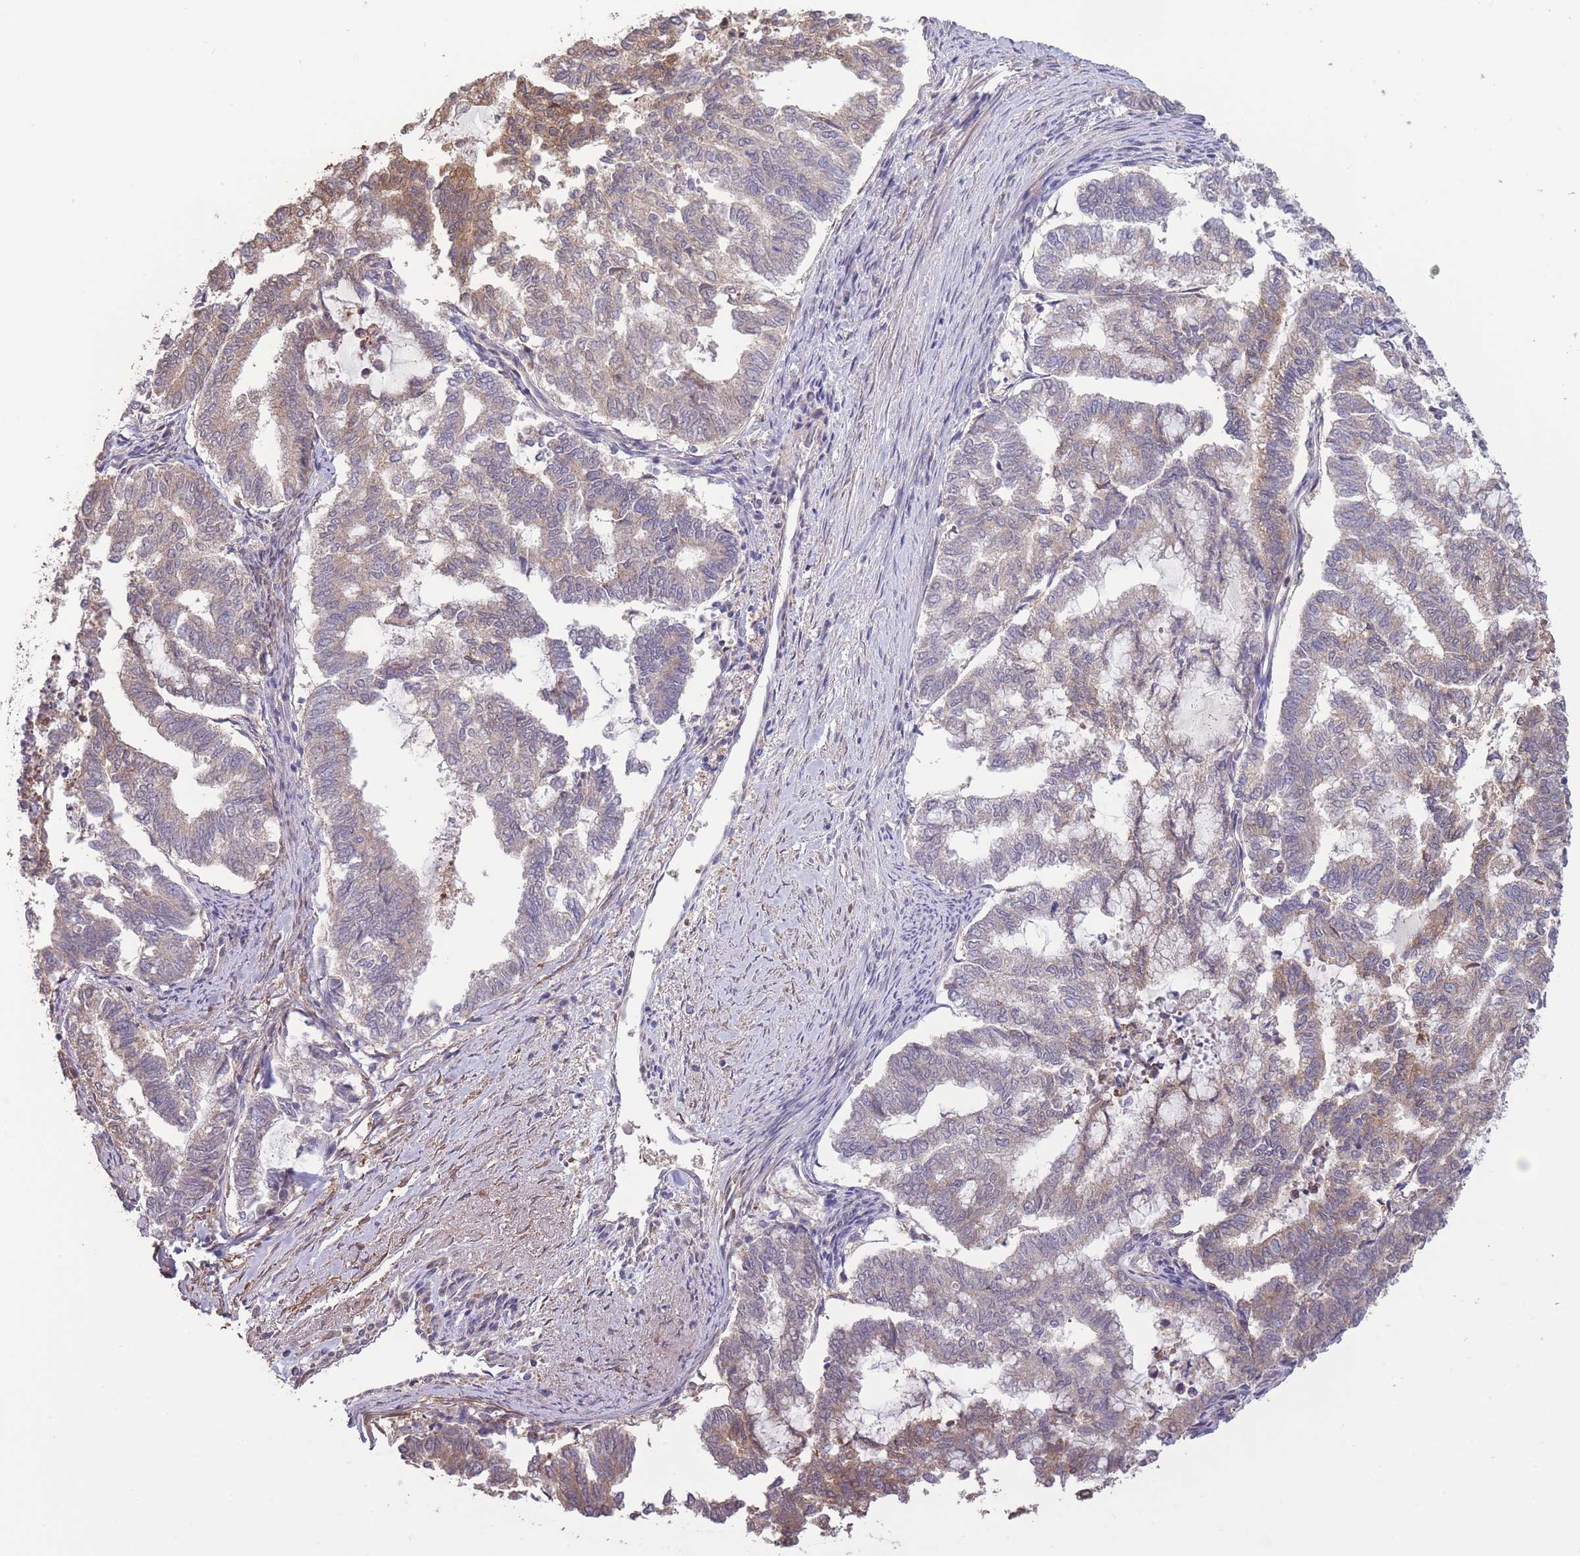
{"staining": {"intensity": "weak", "quantity": "<25%", "location": "cytoplasmic/membranous"}, "tissue": "endometrial cancer", "cell_type": "Tumor cells", "image_type": "cancer", "snomed": [{"axis": "morphology", "description": "Adenocarcinoma, NOS"}, {"axis": "topography", "description": "Endometrium"}], "caption": "Histopathology image shows no protein positivity in tumor cells of adenocarcinoma (endometrial) tissue. (DAB (3,3'-diaminobenzidine) immunohistochemistry (IHC), high magnification).", "gene": "ZNF304", "patient": {"sex": "female", "age": 79}}